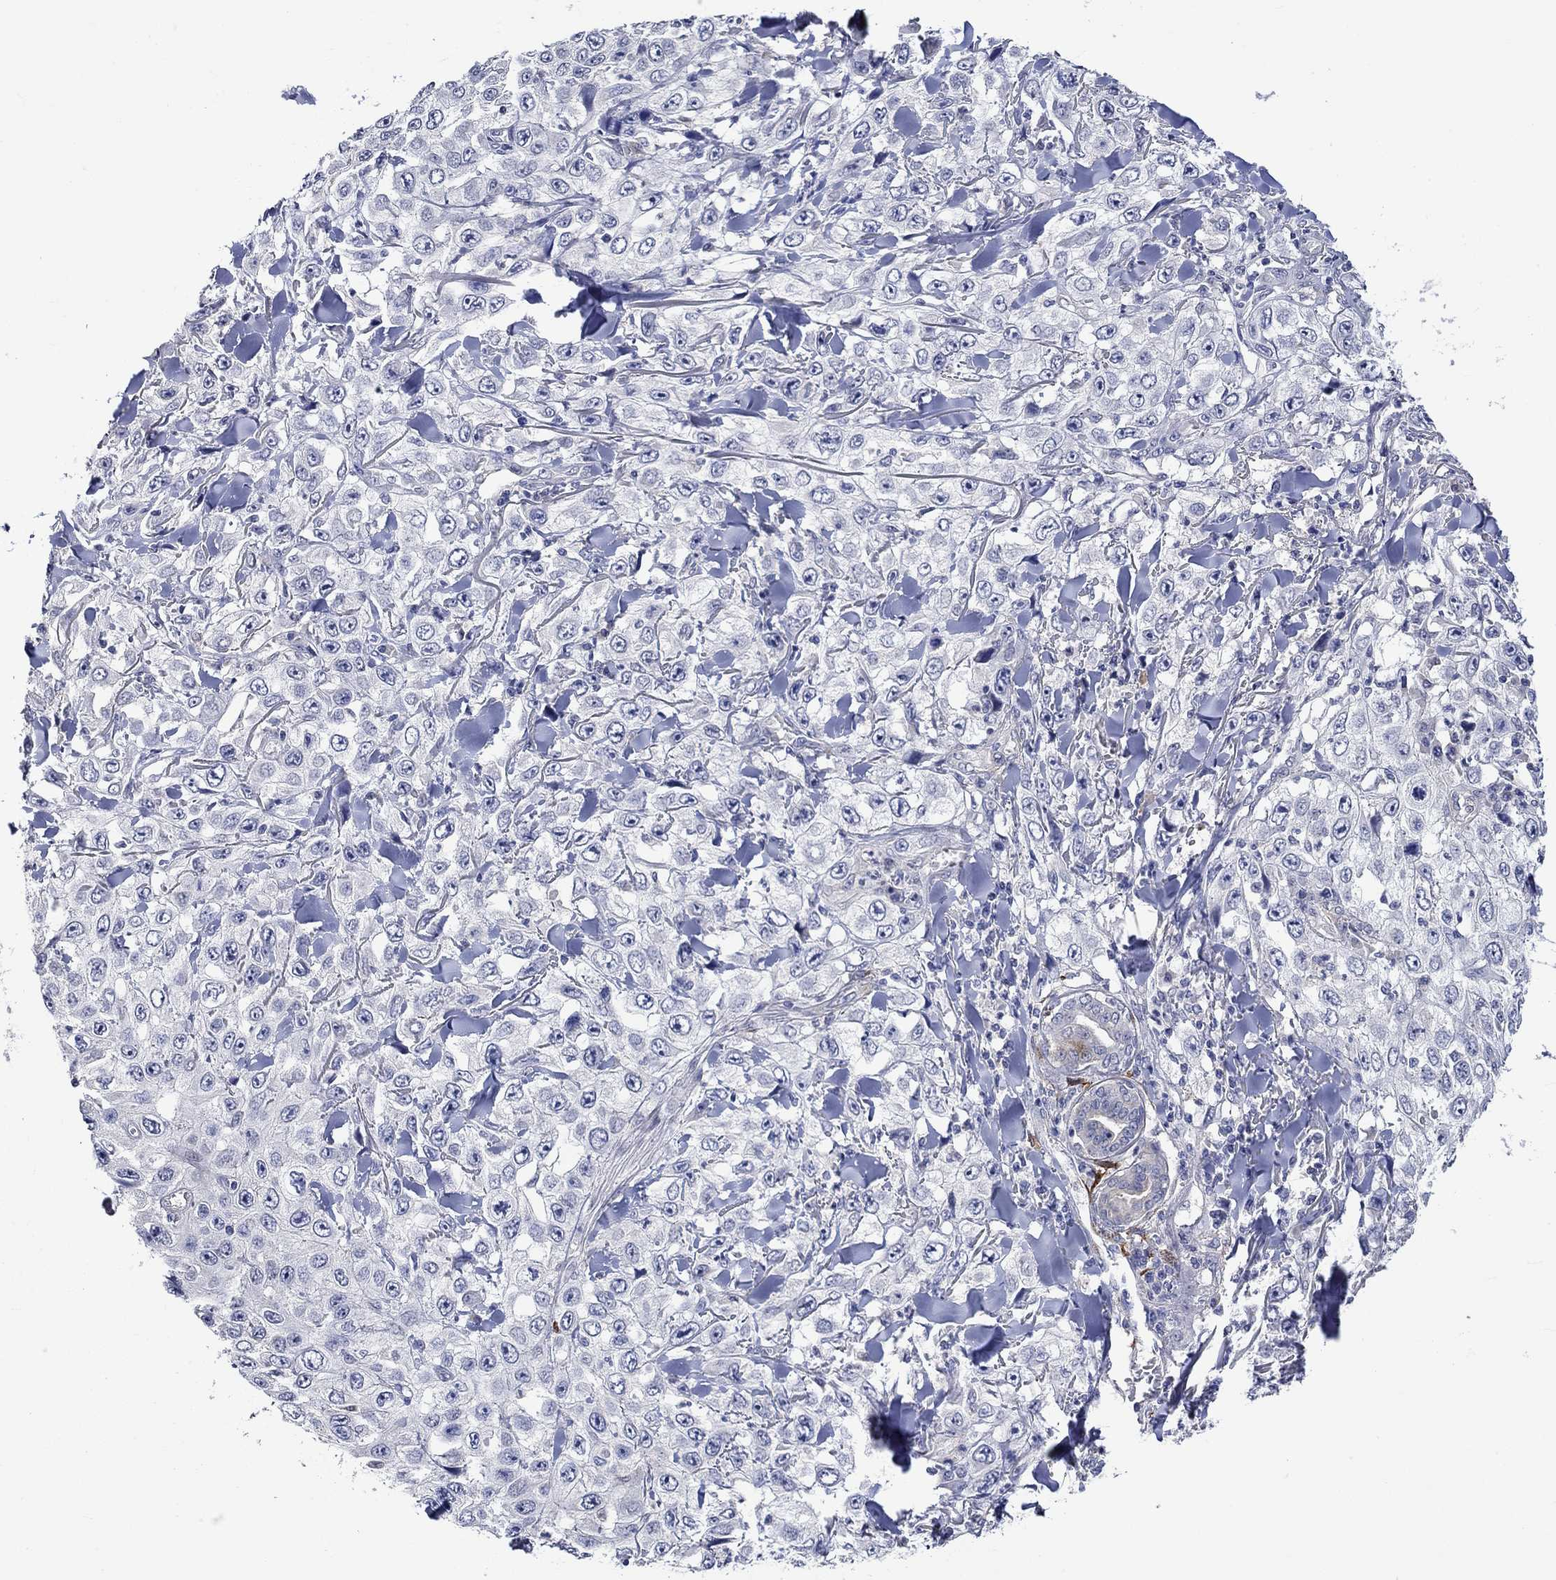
{"staining": {"intensity": "negative", "quantity": "none", "location": "none"}, "tissue": "skin cancer", "cell_type": "Tumor cells", "image_type": "cancer", "snomed": [{"axis": "morphology", "description": "Squamous cell carcinoma, NOS"}, {"axis": "topography", "description": "Skin"}], "caption": "Immunohistochemistry (IHC) photomicrograph of neoplastic tissue: human squamous cell carcinoma (skin) stained with DAB reveals no significant protein staining in tumor cells.", "gene": "CRYAB", "patient": {"sex": "male", "age": 82}}